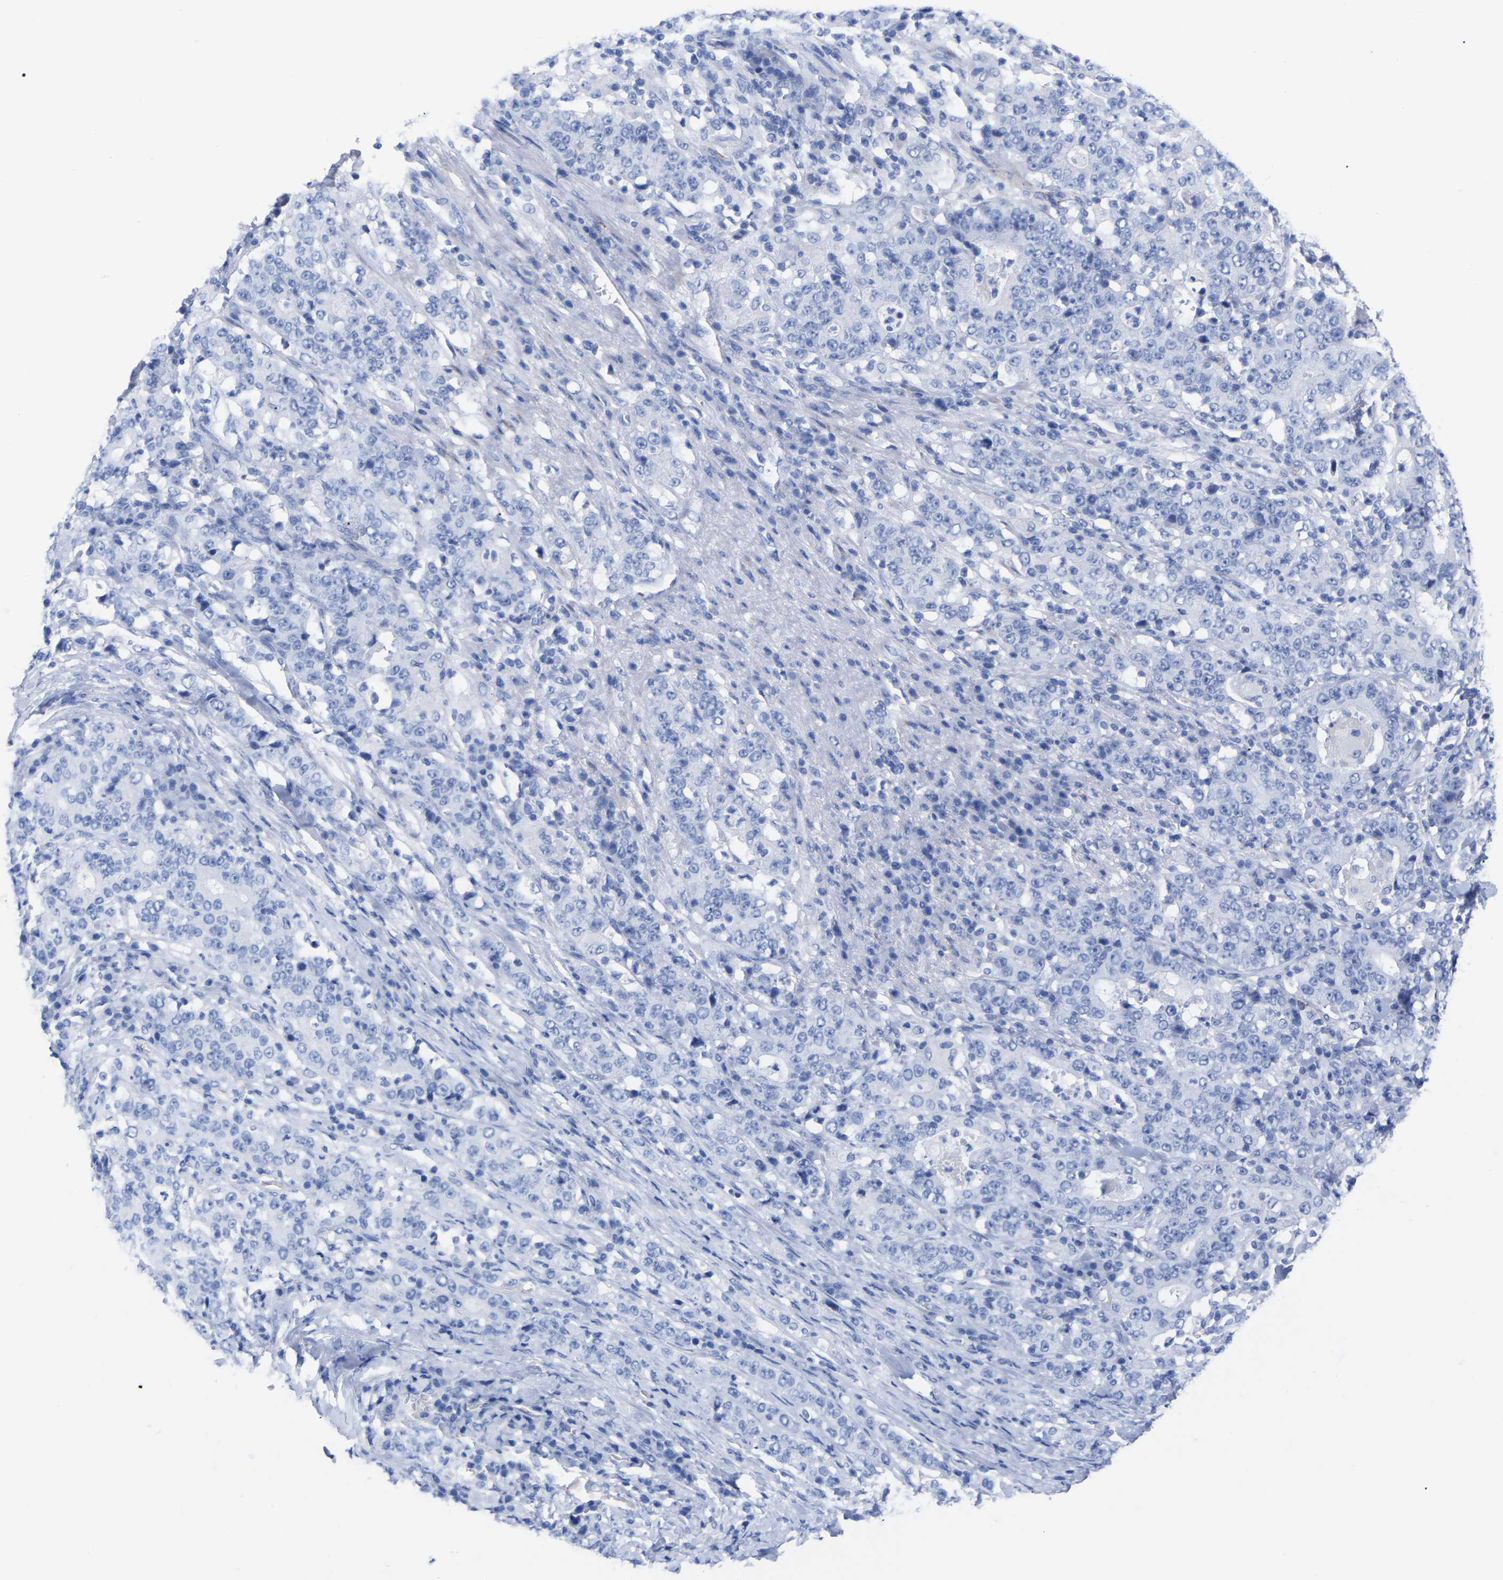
{"staining": {"intensity": "negative", "quantity": "none", "location": "none"}, "tissue": "stomach cancer", "cell_type": "Tumor cells", "image_type": "cancer", "snomed": [{"axis": "morphology", "description": "Normal tissue, NOS"}, {"axis": "morphology", "description": "Adenocarcinoma, NOS"}, {"axis": "topography", "description": "Stomach, upper"}, {"axis": "topography", "description": "Stomach"}], "caption": "Immunohistochemistry of human stomach cancer exhibits no expression in tumor cells.", "gene": "HAPLN1", "patient": {"sex": "male", "age": 59}}